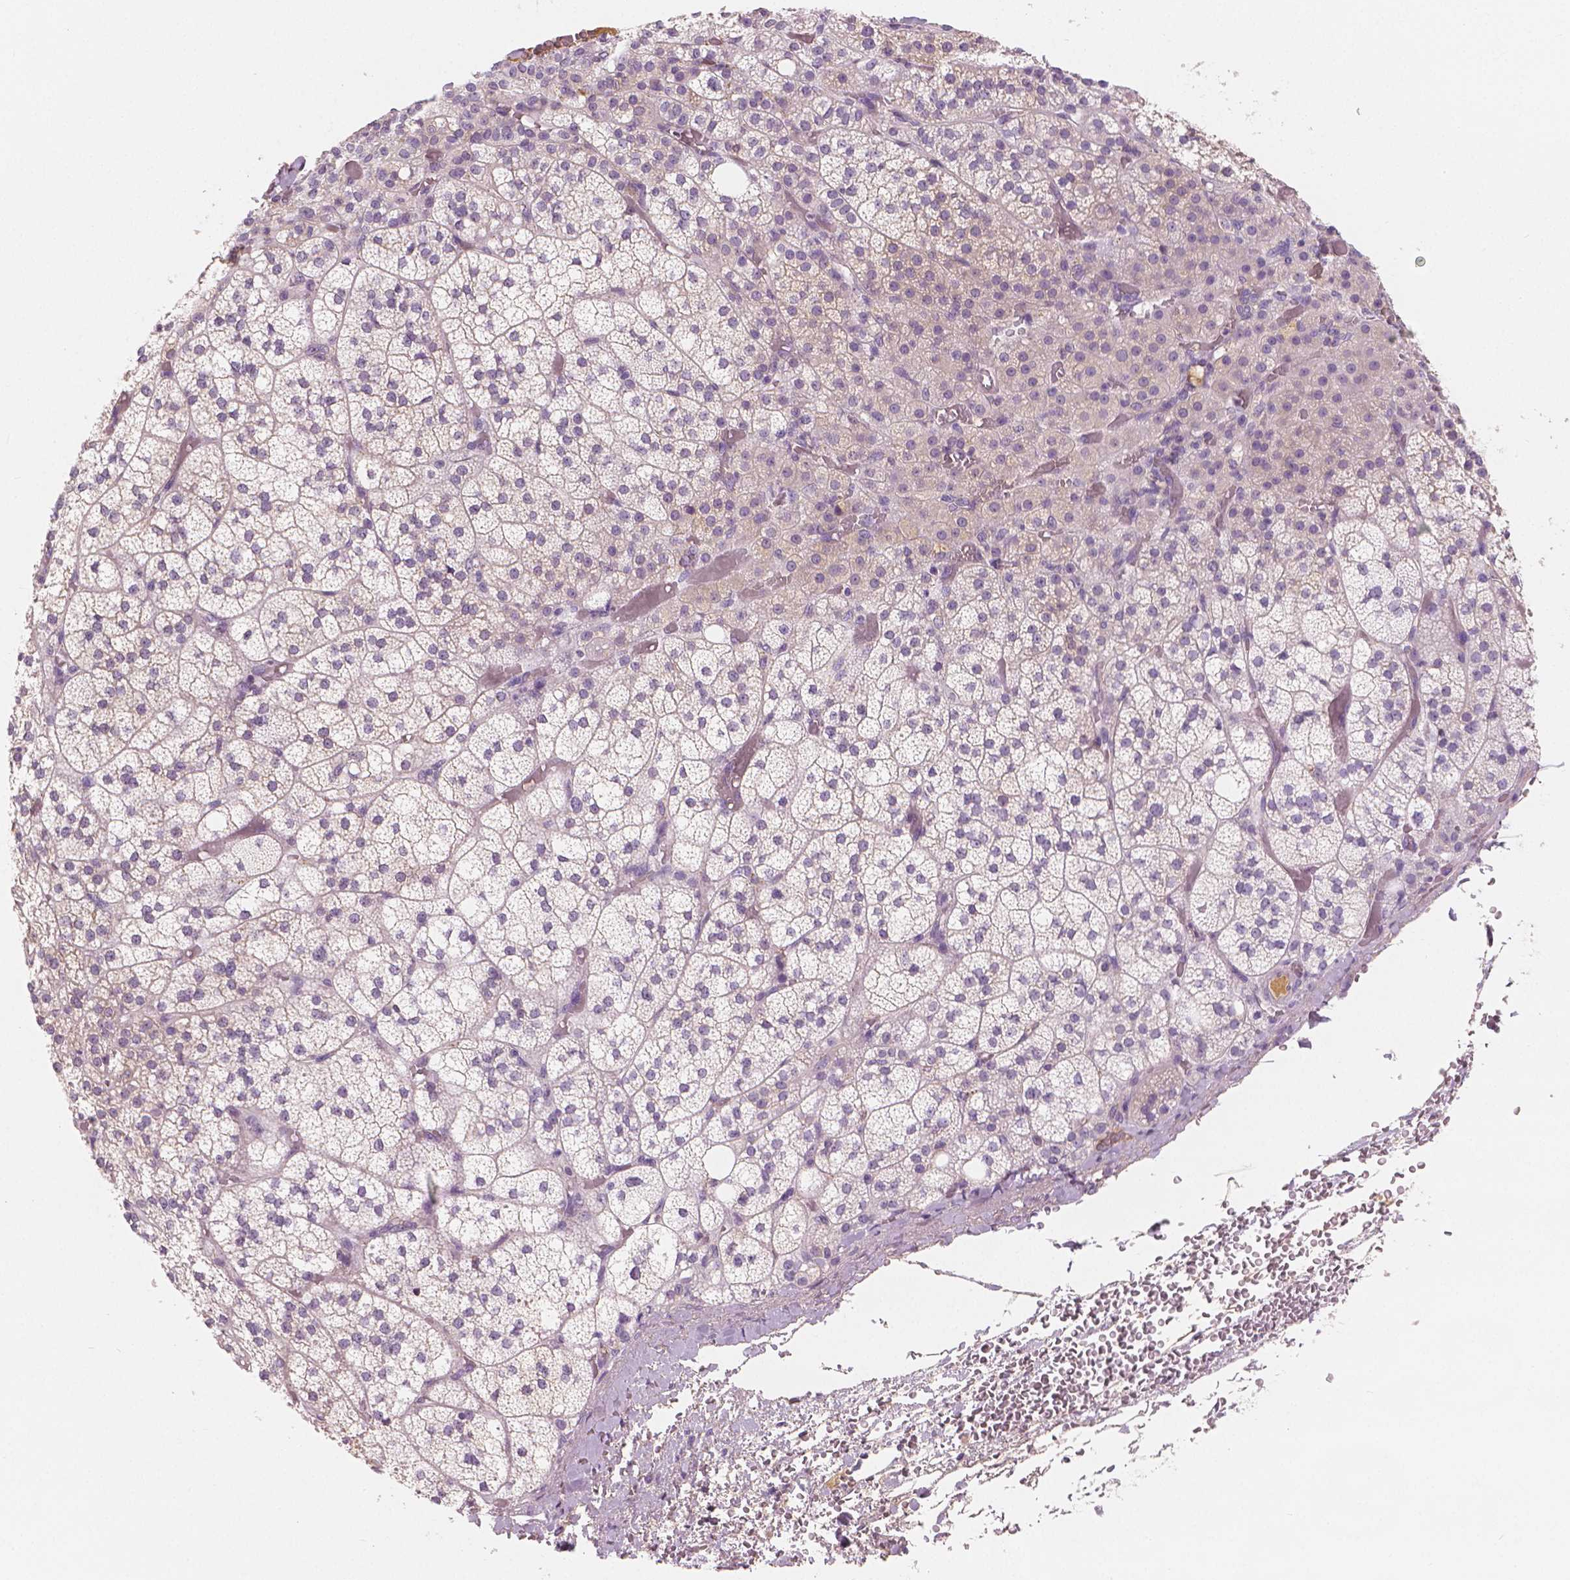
{"staining": {"intensity": "negative", "quantity": "none", "location": "none"}, "tissue": "adrenal gland", "cell_type": "Glandular cells", "image_type": "normal", "snomed": [{"axis": "morphology", "description": "Normal tissue, NOS"}, {"axis": "topography", "description": "Adrenal gland"}], "caption": "This is an IHC image of benign human adrenal gland. There is no staining in glandular cells.", "gene": "APOA4", "patient": {"sex": "female", "age": 60}}